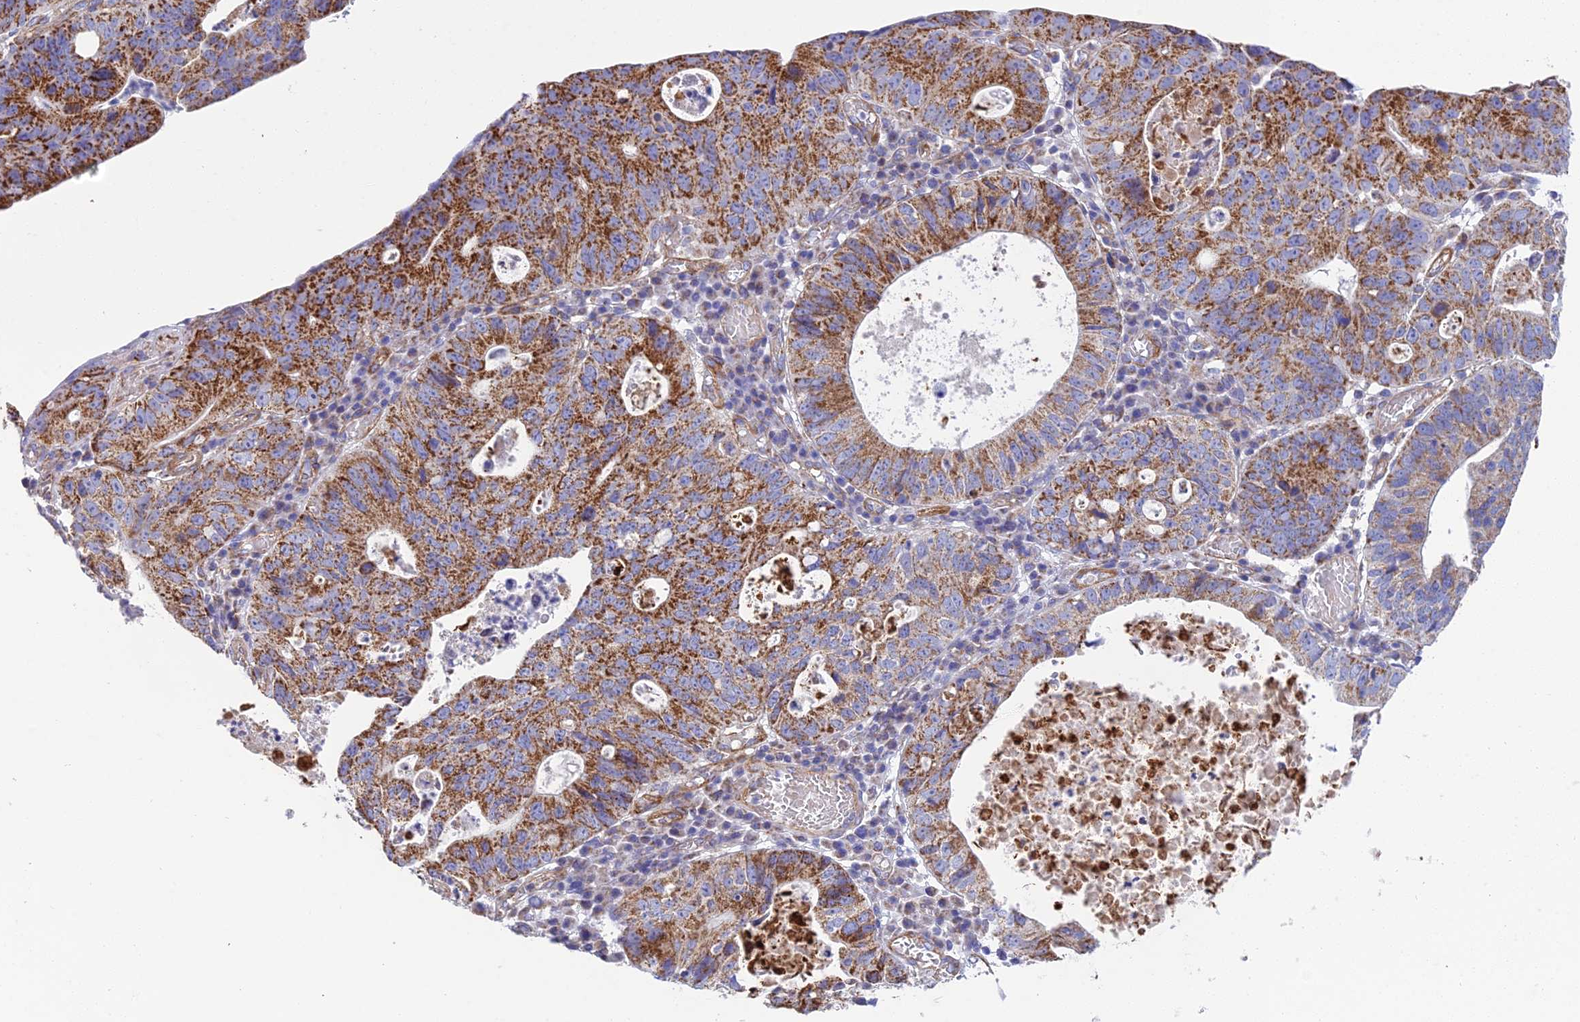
{"staining": {"intensity": "strong", "quantity": ">75%", "location": "cytoplasmic/membranous"}, "tissue": "stomach cancer", "cell_type": "Tumor cells", "image_type": "cancer", "snomed": [{"axis": "morphology", "description": "Adenocarcinoma, NOS"}, {"axis": "topography", "description": "Stomach"}], "caption": "Strong cytoplasmic/membranous protein positivity is identified in about >75% of tumor cells in stomach cancer. The staining was performed using DAB, with brown indicating positive protein expression. Nuclei are stained blue with hematoxylin.", "gene": "CSPG4", "patient": {"sex": "male", "age": 59}}